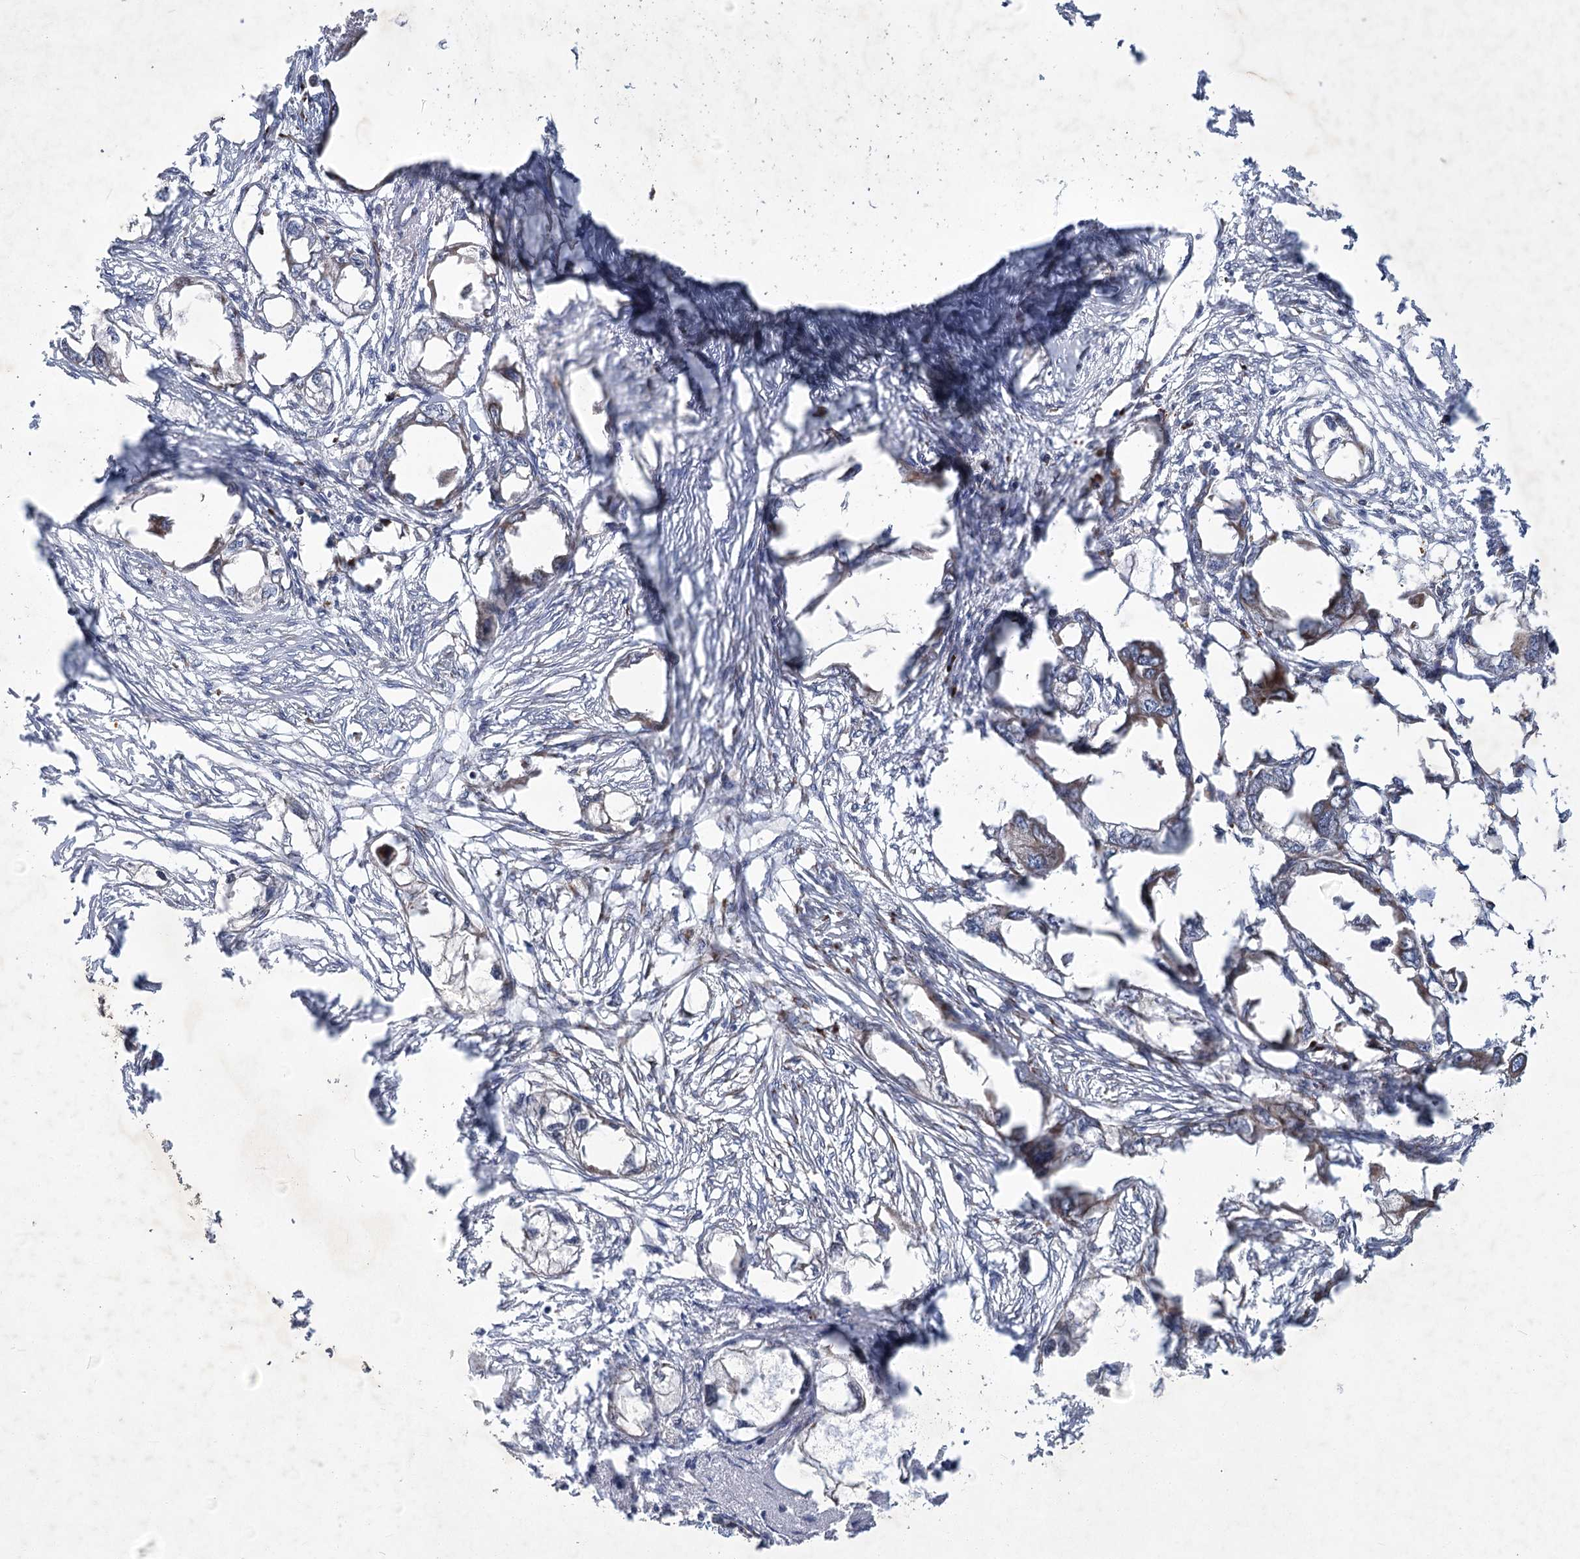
{"staining": {"intensity": "negative", "quantity": "none", "location": "none"}, "tissue": "endometrial cancer", "cell_type": "Tumor cells", "image_type": "cancer", "snomed": [{"axis": "morphology", "description": "Adenocarcinoma, NOS"}, {"axis": "morphology", "description": "Adenocarcinoma, metastatic, NOS"}, {"axis": "topography", "description": "Adipose tissue"}, {"axis": "topography", "description": "Endometrium"}], "caption": "Tumor cells show no significant protein positivity in endometrial cancer (metastatic adenocarcinoma).", "gene": "GCNT4", "patient": {"sex": "female", "age": 67}}